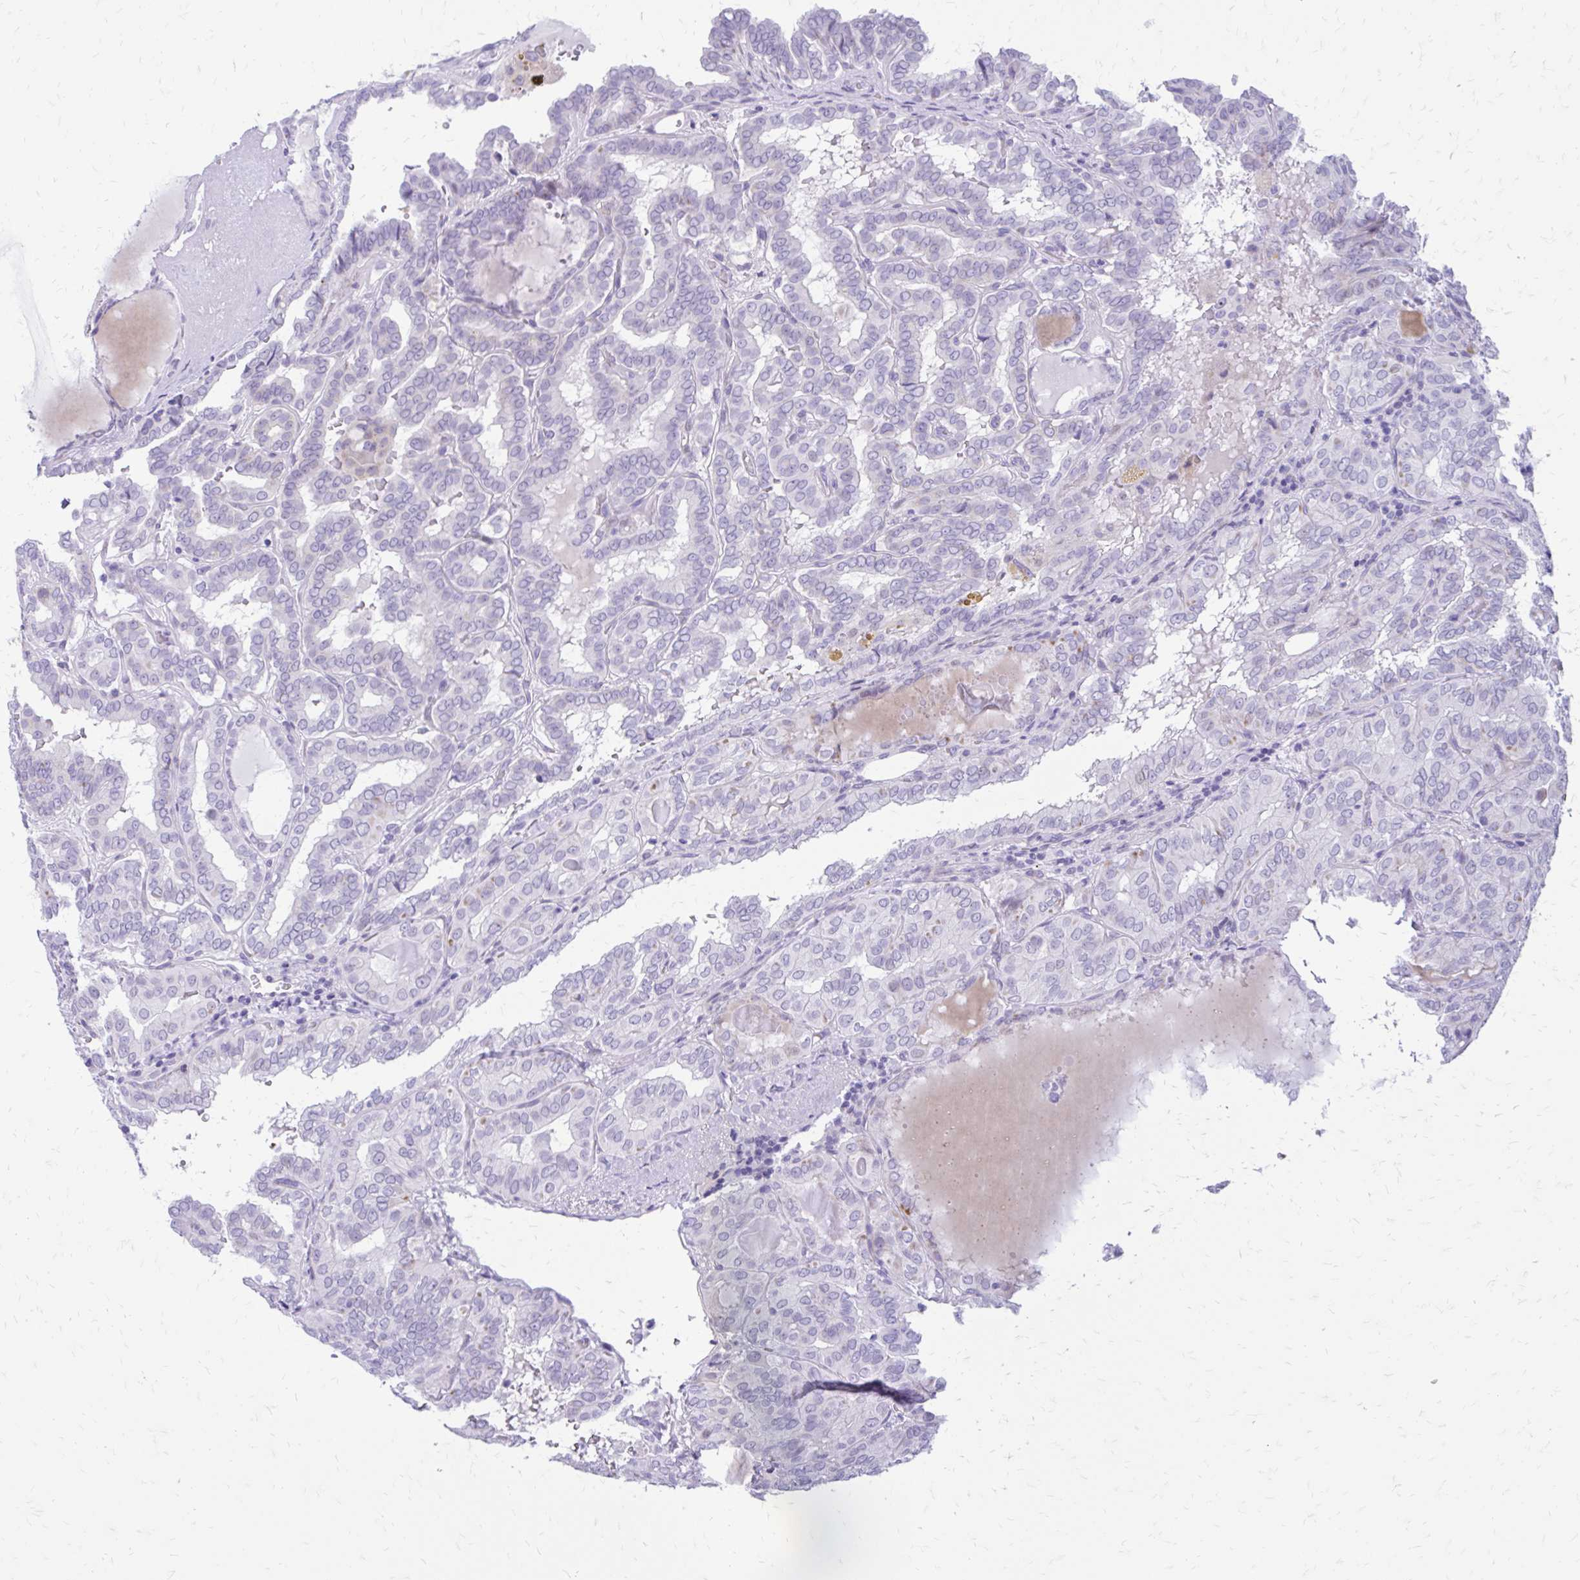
{"staining": {"intensity": "negative", "quantity": "none", "location": "none"}, "tissue": "thyroid cancer", "cell_type": "Tumor cells", "image_type": "cancer", "snomed": [{"axis": "morphology", "description": "Papillary adenocarcinoma, NOS"}, {"axis": "topography", "description": "Thyroid gland"}], "caption": "DAB (3,3'-diaminobenzidine) immunohistochemical staining of human thyroid cancer (papillary adenocarcinoma) demonstrates no significant staining in tumor cells.", "gene": "LCN15", "patient": {"sex": "female", "age": 46}}